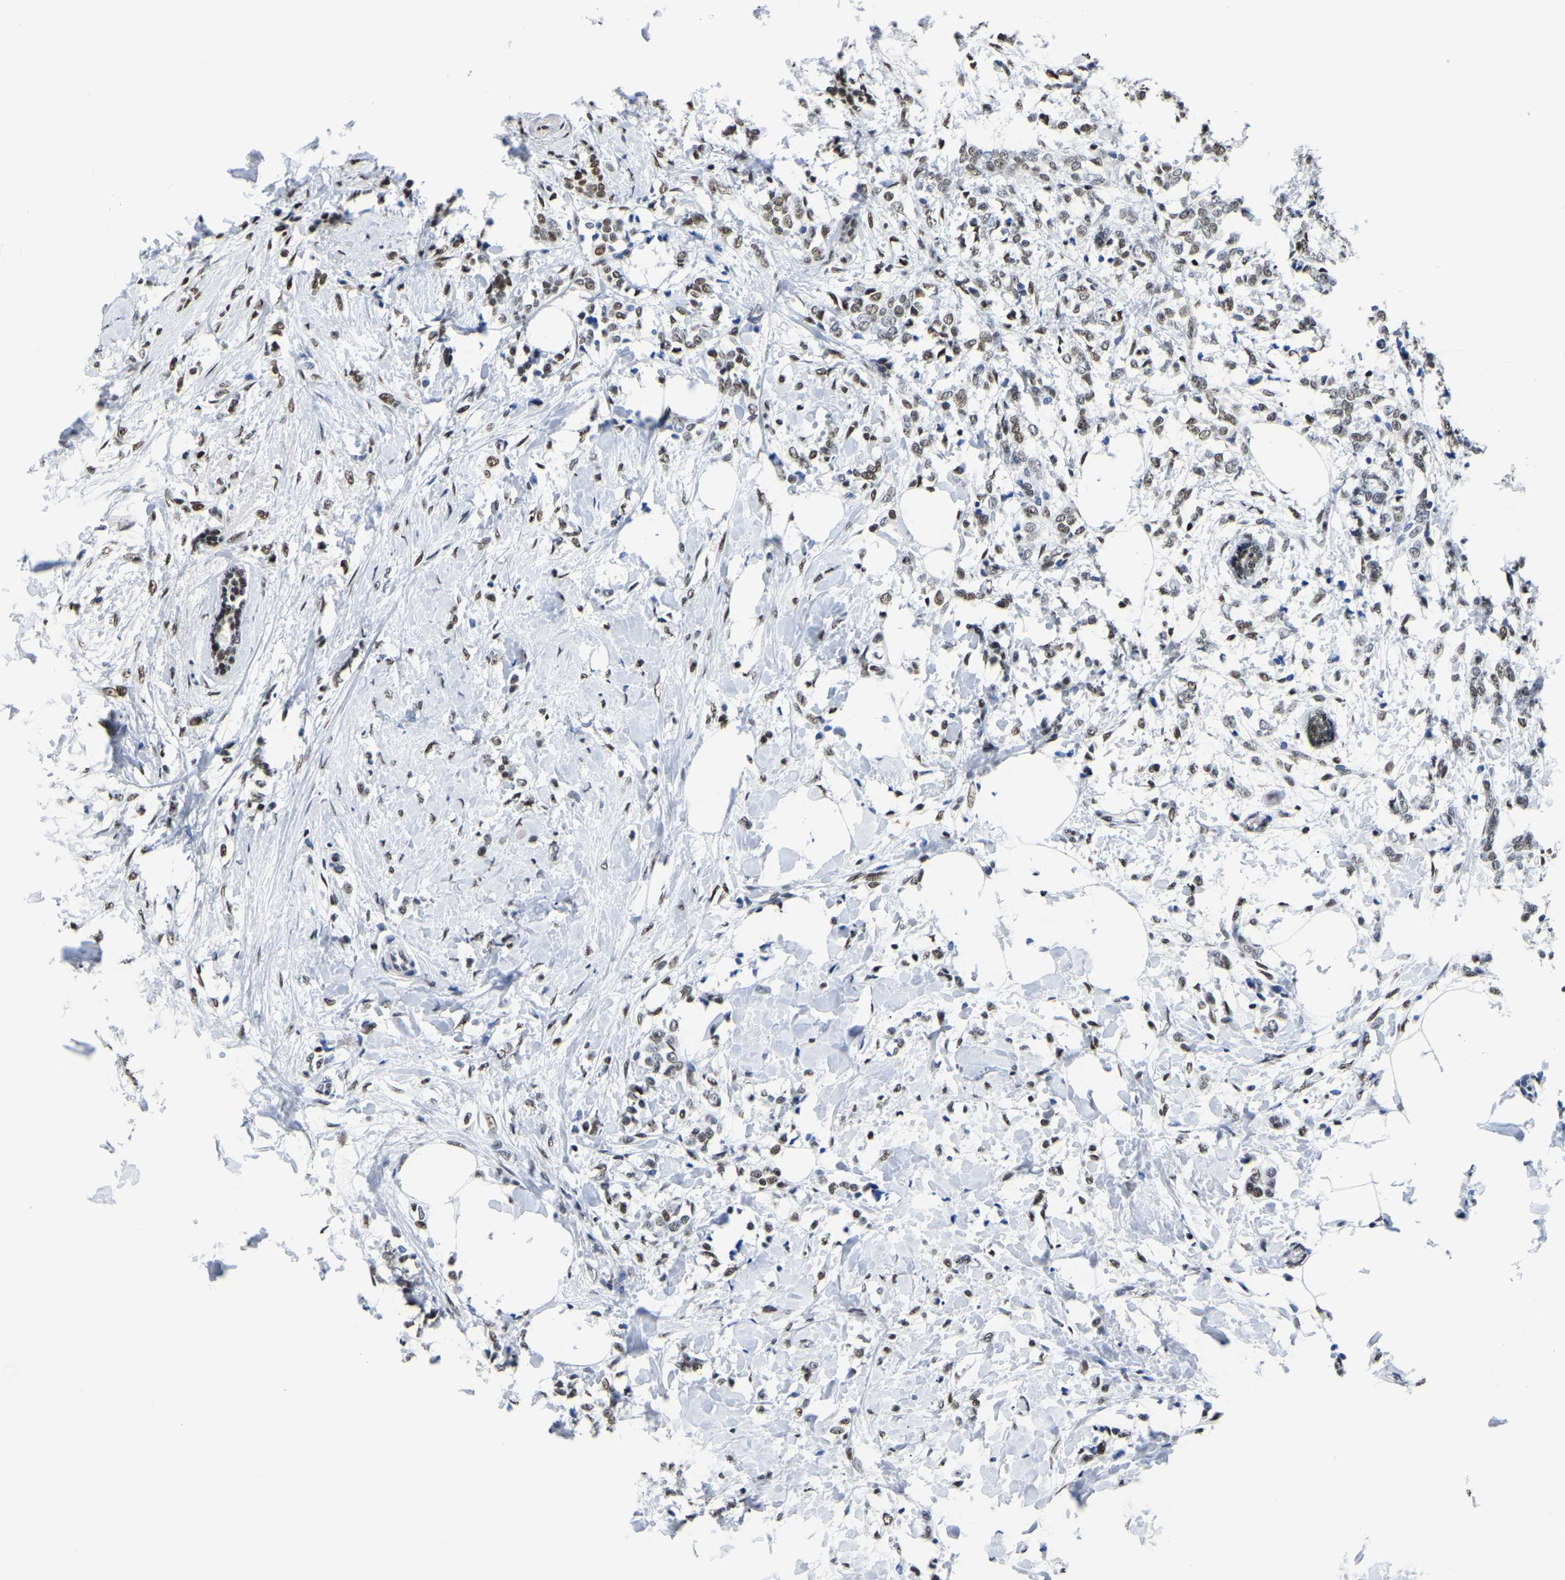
{"staining": {"intensity": "moderate", "quantity": ">75%", "location": "nuclear"}, "tissue": "breast cancer", "cell_type": "Tumor cells", "image_type": "cancer", "snomed": [{"axis": "morphology", "description": "Lobular carcinoma, in situ"}, {"axis": "morphology", "description": "Lobular carcinoma"}, {"axis": "topography", "description": "Breast"}], "caption": "Immunohistochemistry (IHC) image of breast cancer (lobular carcinoma) stained for a protein (brown), which shows medium levels of moderate nuclear expression in approximately >75% of tumor cells.", "gene": "UBA1", "patient": {"sex": "female", "age": 41}}